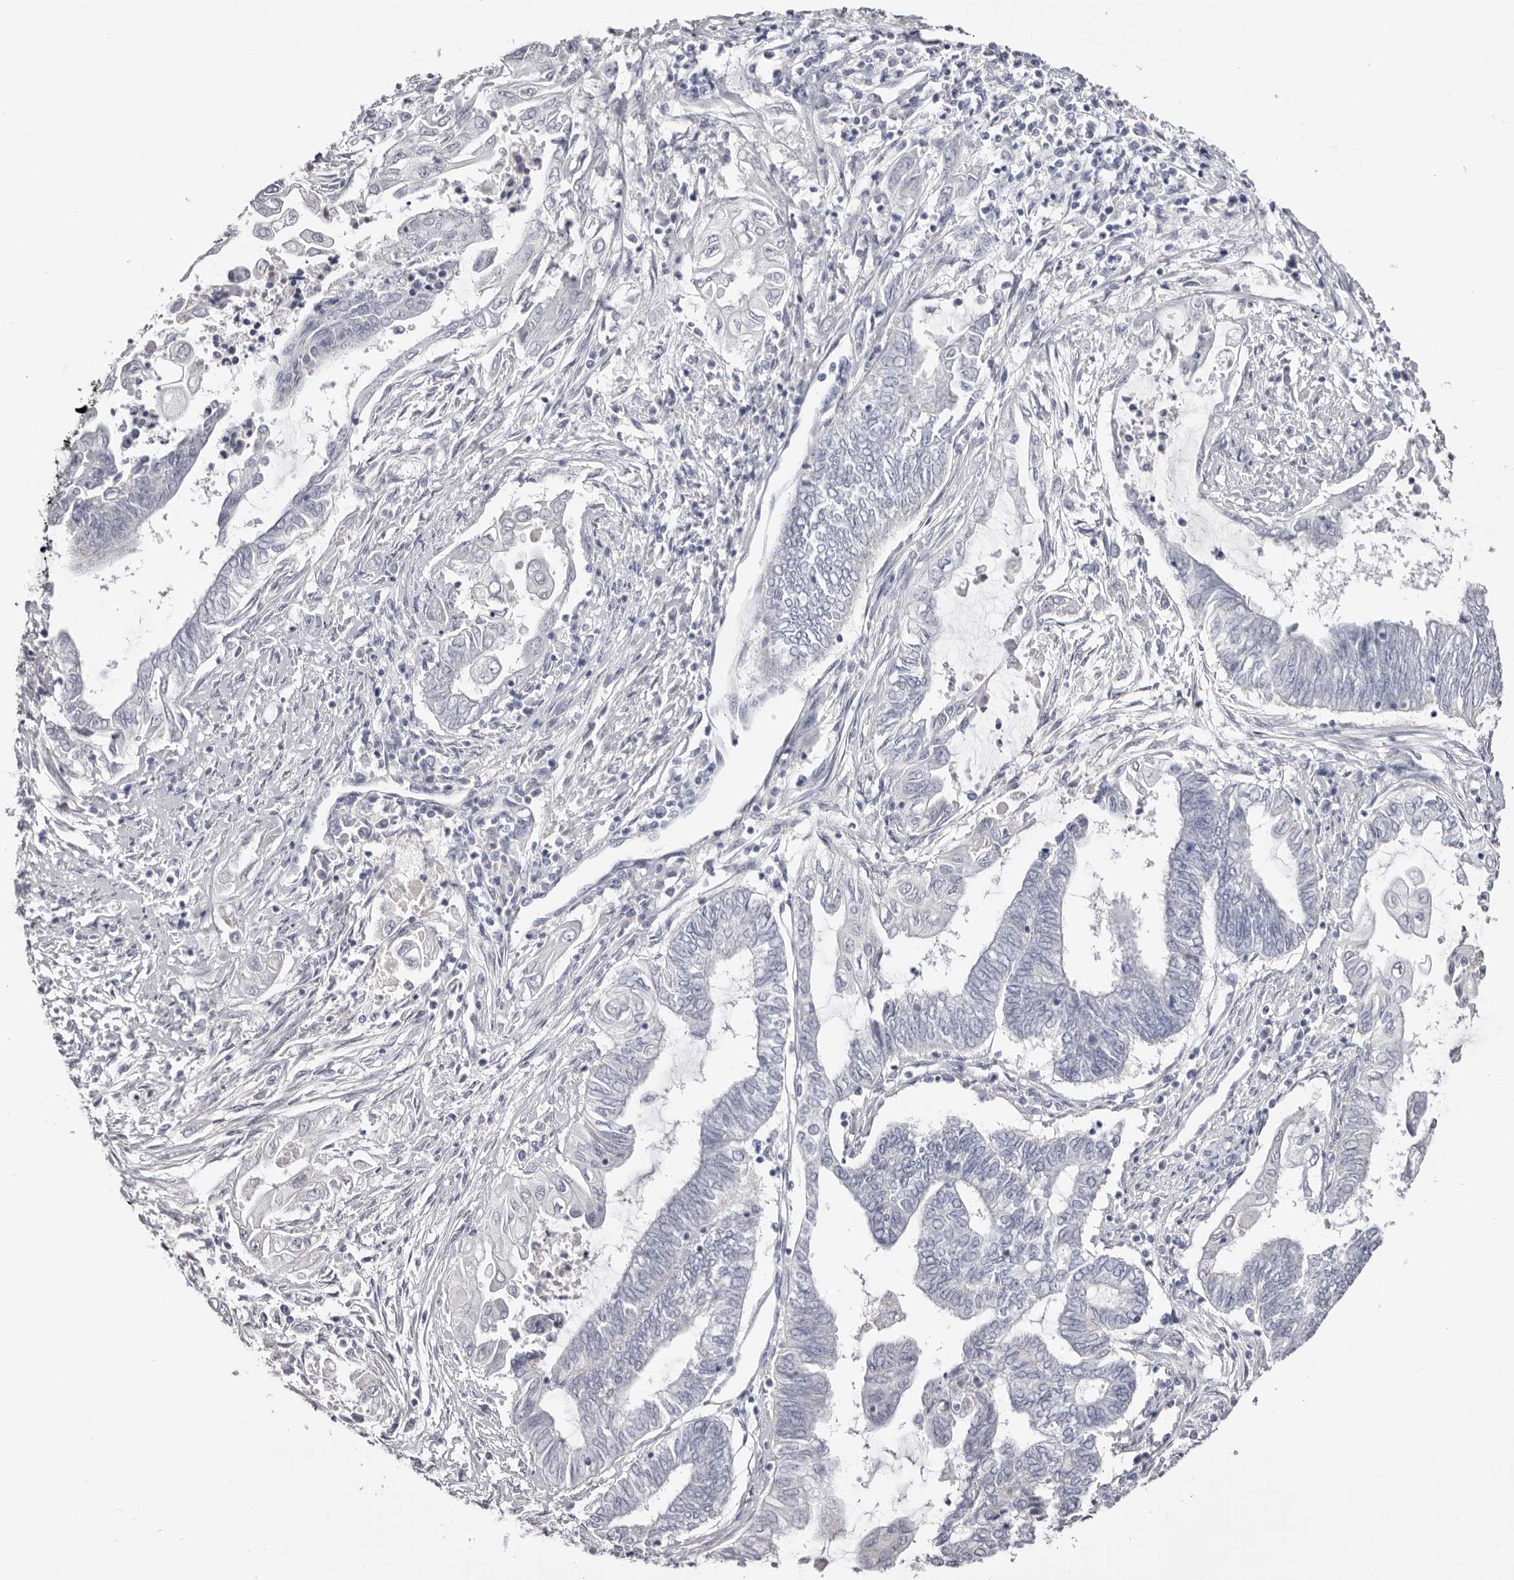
{"staining": {"intensity": "negative", "quantity": "none", "location": "none"}, "tissue": "endometrial cancer", "cell_type": "Tumor cells", "image_type": "cancer", "snomed": [{"axis": "morphology", "description": "Adenocarcinoma, NOS"}, {"axis": "topography", "description": "Uterus"}, {"axis": "topography", "description": "Endometrium"}], "caption": "The IHC photomicrograph has no significant expression in tumor cells of endometrial cancer tissue. (Brightfield microscopy of DAB (3,3'-diaminobenzidine) IHC at high magnification).", "gene": "AKNAD1", "patient": {"sex": "female", "age": 70}}